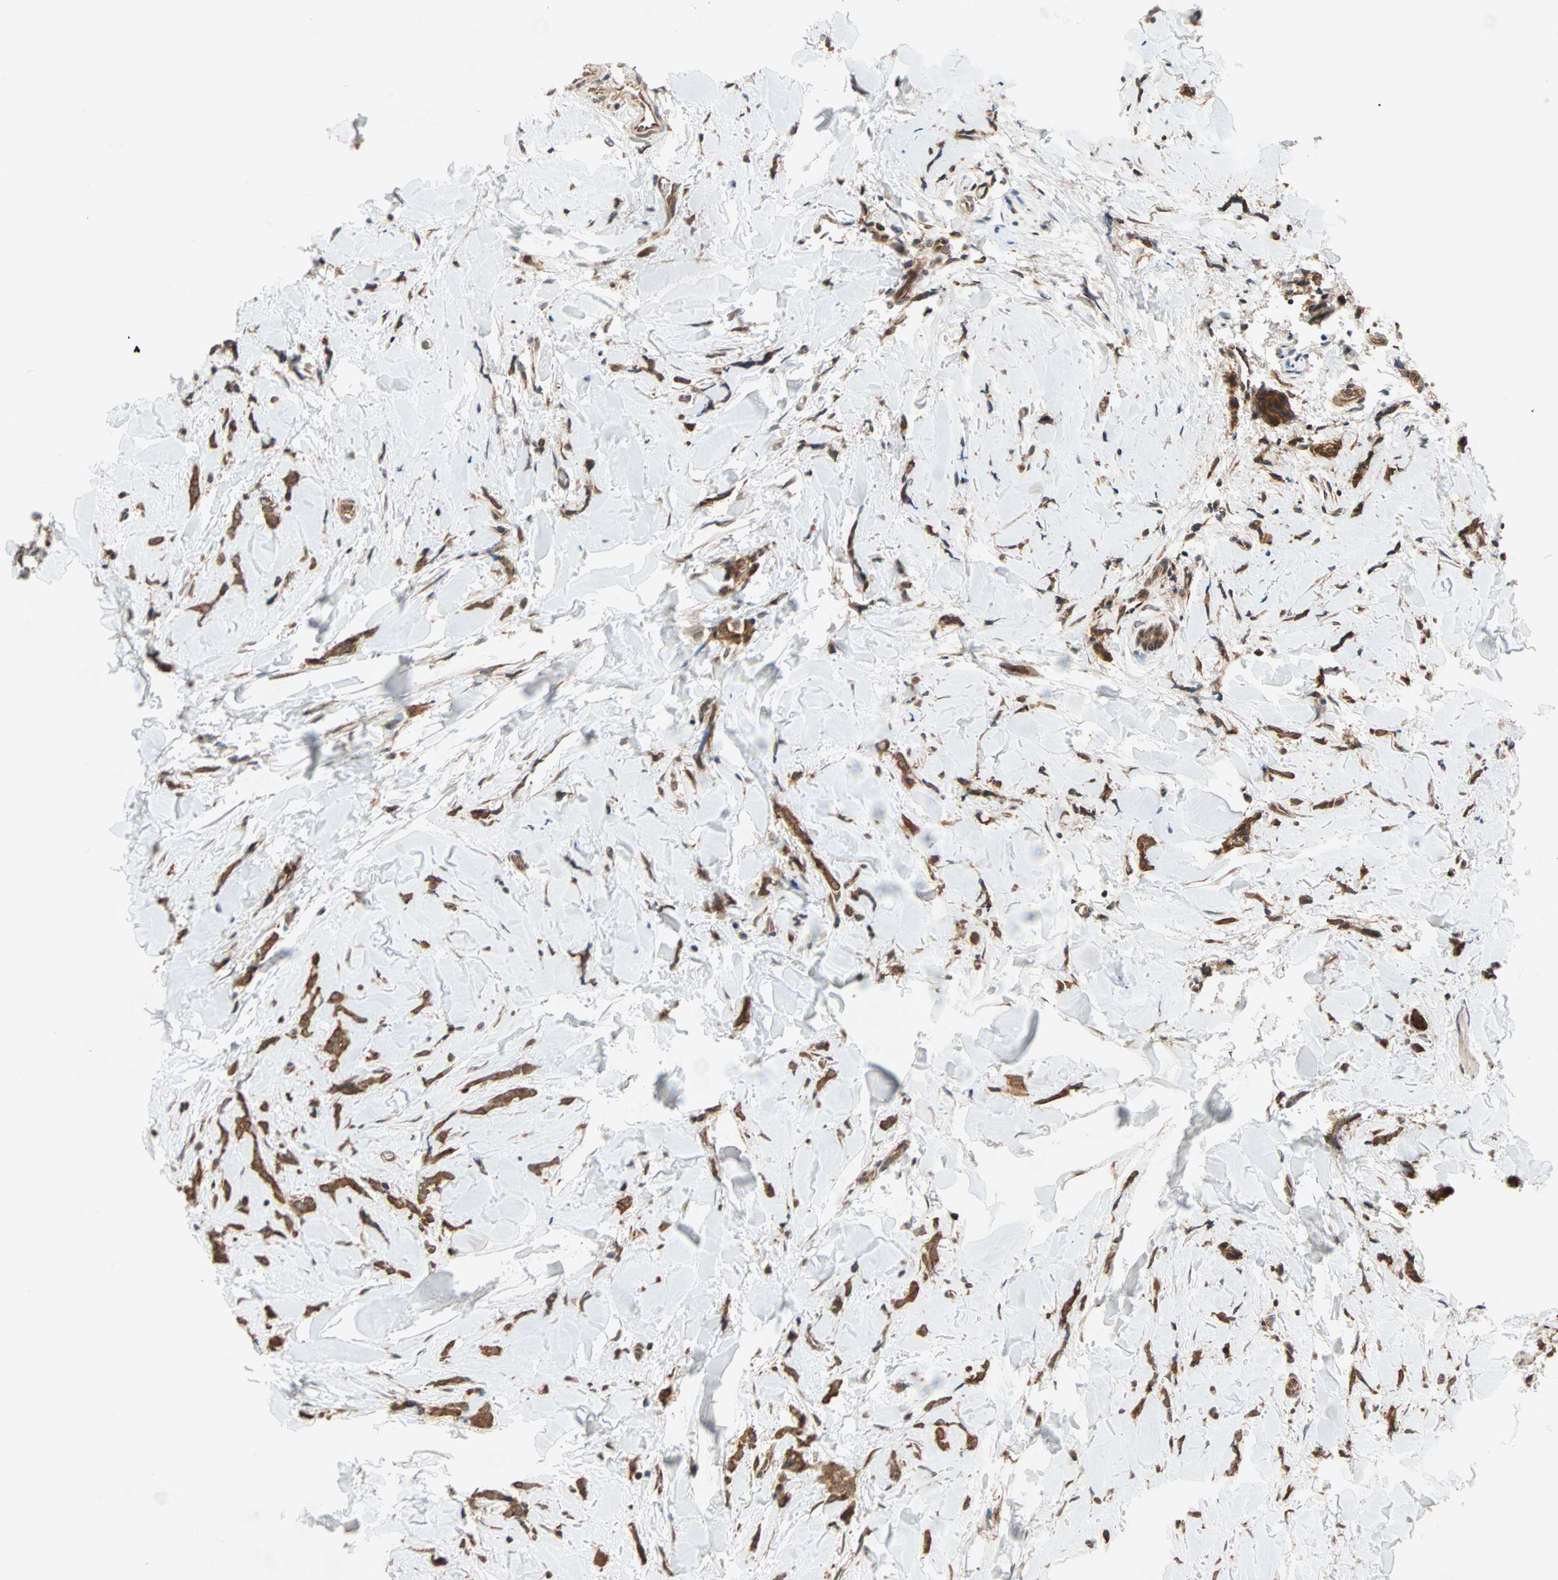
{"staining": {"intensity": "strong", "quantity": ">75%", "location": "cytoplasmic/membranous"}, "tissue": "breast cancer", "cell_type": "Tumor cells", "image_type": "cancer", "snomed": [{"axis": "morphology", "description": "Lobular carcinoma"}, {"axis": "topography", "description": "Skin"}, {"axis": "topography", "description": "Breast"}], "caption": "An IHC image of tumor tissue is shown. Protein staining in brown labels strong cytoplasmic/membranous positivity in breast lobular carcinoma within tumor cells. The staining is performed using DAB (3,3'-diaminobenzidine) brown chromogen to label protein expression. The nuclei are counter-stained blue using hematoxylin.", "gene": "AUP1", "patient": {"sex": "female", "age": 46}}